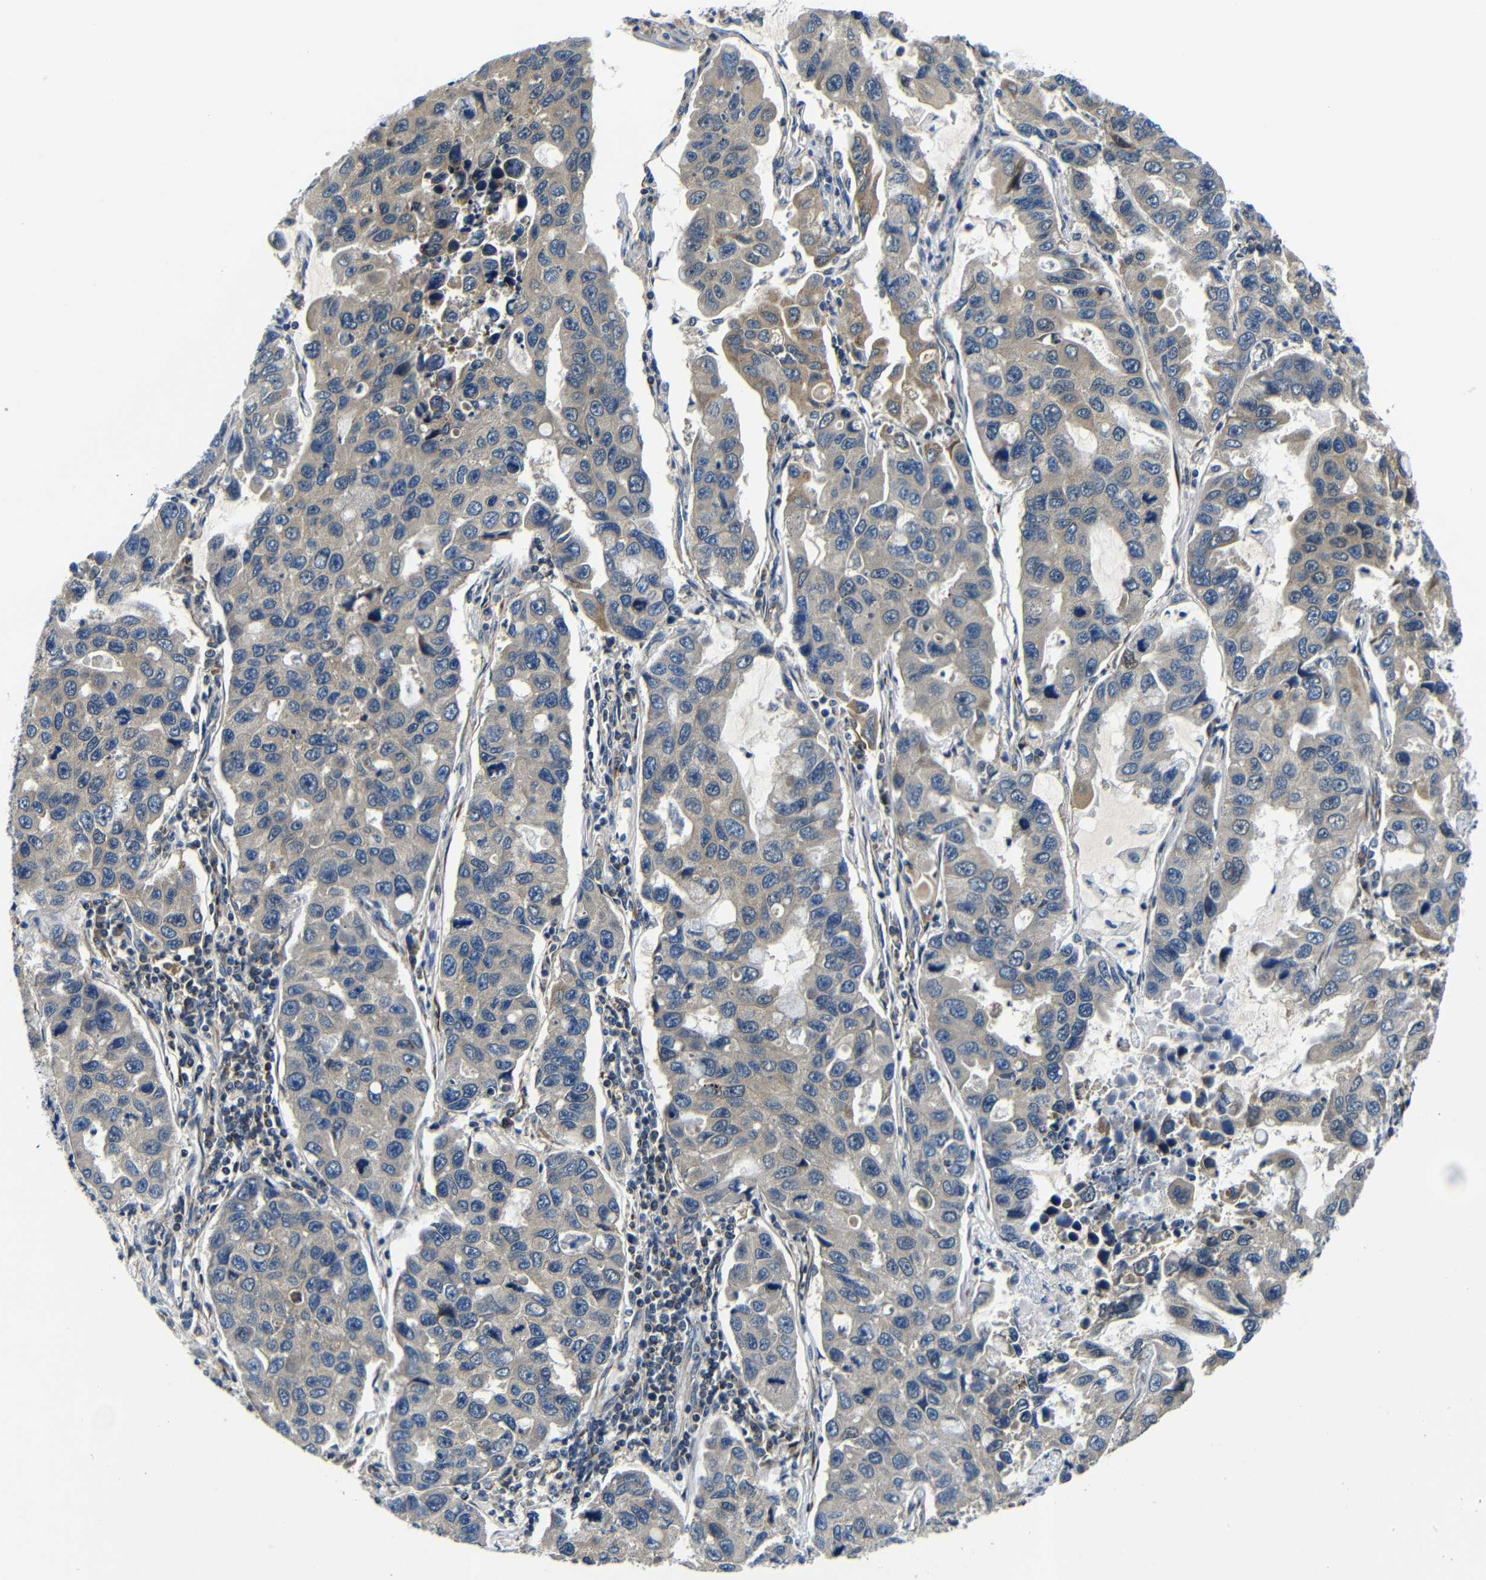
{"staining": {"intensity": "moderate", "quantity": "25%-75%", "location": "cytoplasmic/membranous"}, "tissue": "lung cancer", "cell_type": "Tumor cells", "image_type": "cancer", "snomed": [{"axis": "morphology", "description": "Adenocarcinoma, NOS"}, {"axis": "topography", "description": "Lung"}], "caption": "Immunohistochemical staining of human lung cancer demonstrates moderate cytoplasmic/membranous protein positivity in about 25%-75% of tumor cells.", "gene": "FKBP14", "patient": {"sex": "male", "age": 64}}